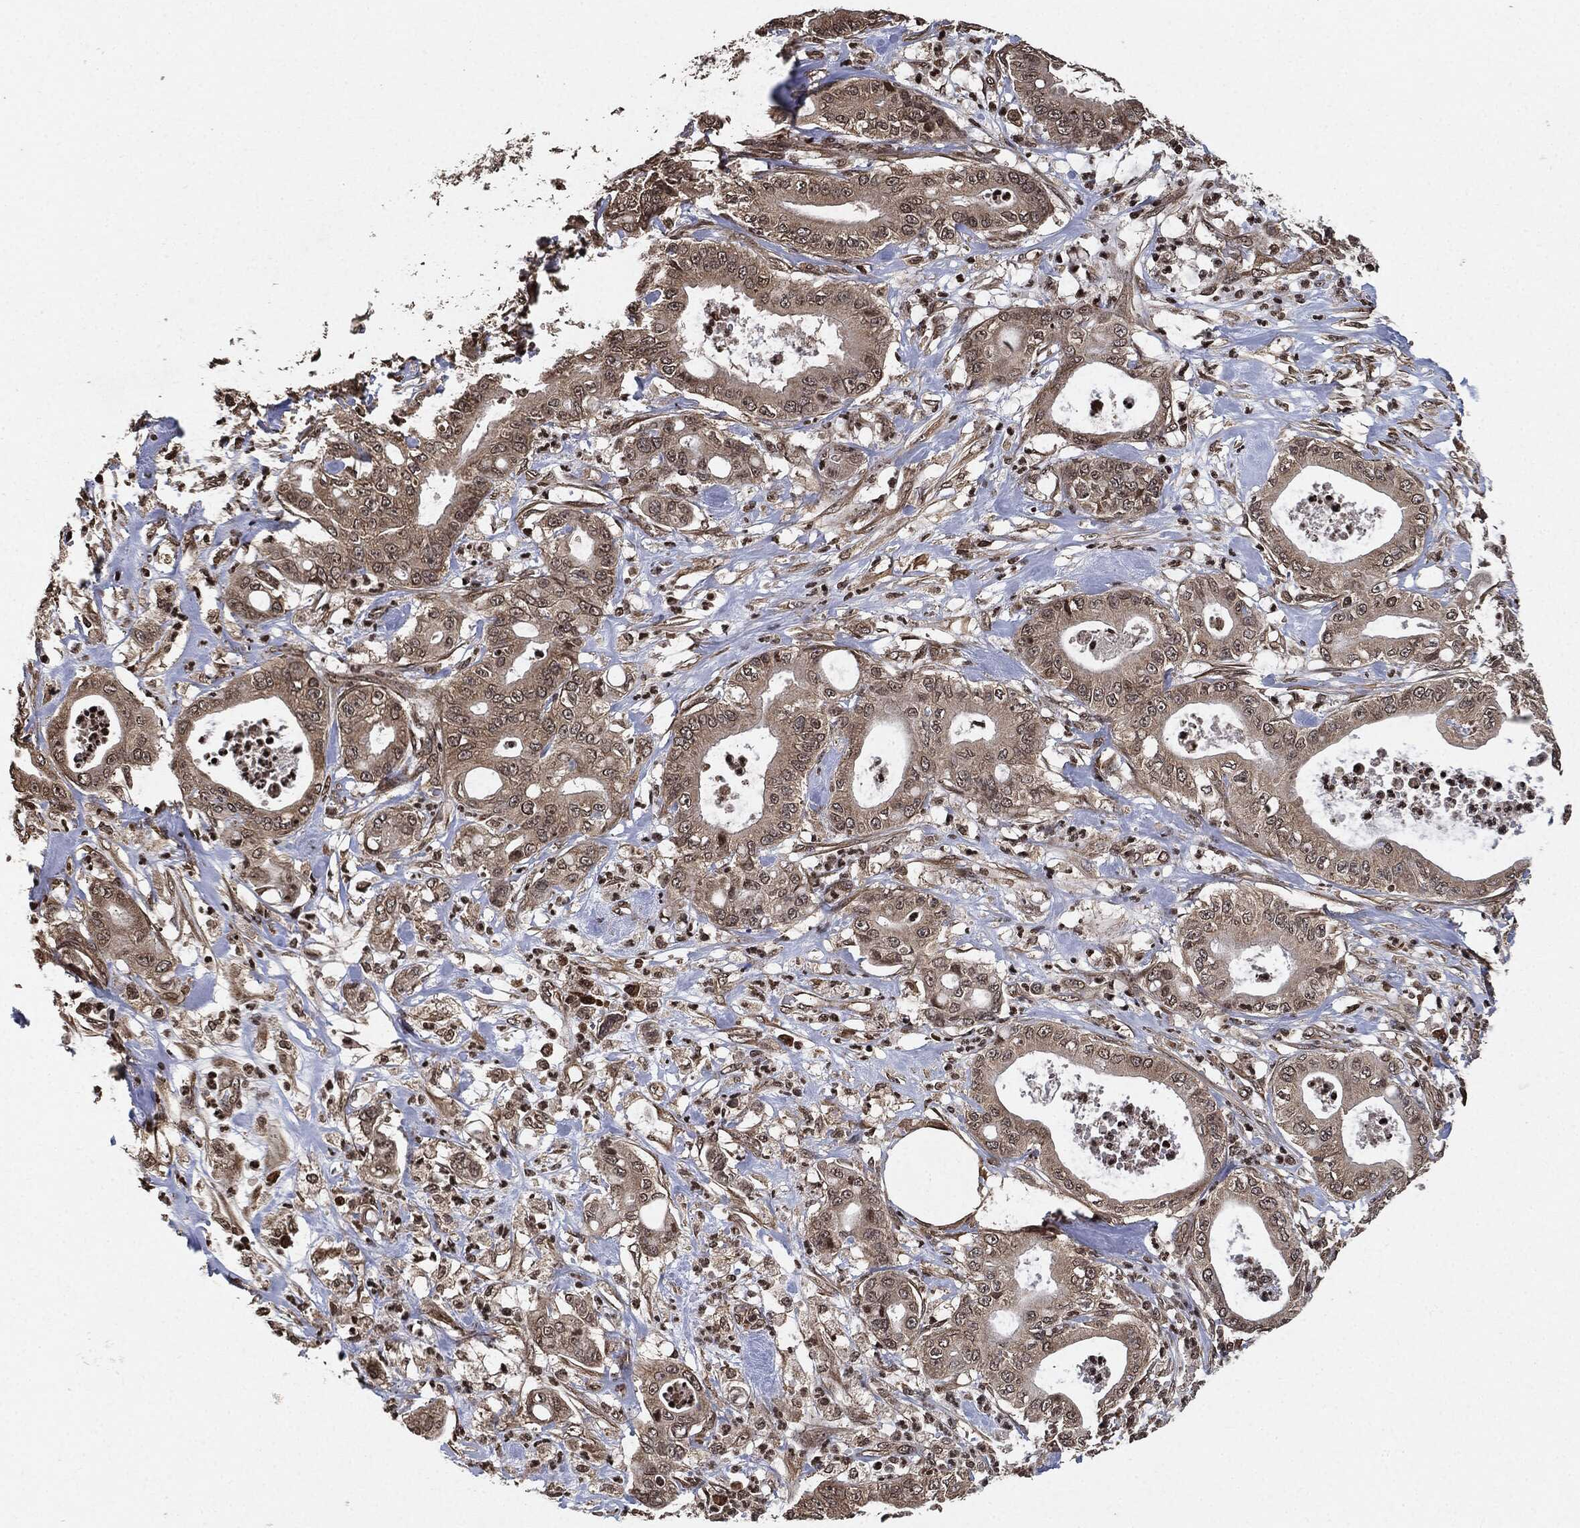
{"staining": {"intensity": "weak", "quantity": "25%-75%", "location": "cytoplasmic/membranous"}, "tissue": "pancreatic cancer", "cell_type": "Tumor cells", "image_type": "cancer", "snomed": [{"axis": "morphology", "description": "Adenocarcinoma, NOS"}, {"axis": "topography", "description": "Pancreas"}], "caption": "Immunohistochemical staining of human pancreatic cancer (adenocarcinoma) exhibits low levels of weak cytoplasmic/membranous positivity in approximately 25%-75% of tumor cells.", "gene": "PDK1", "patient": {"sex": "male", "age": 71}}